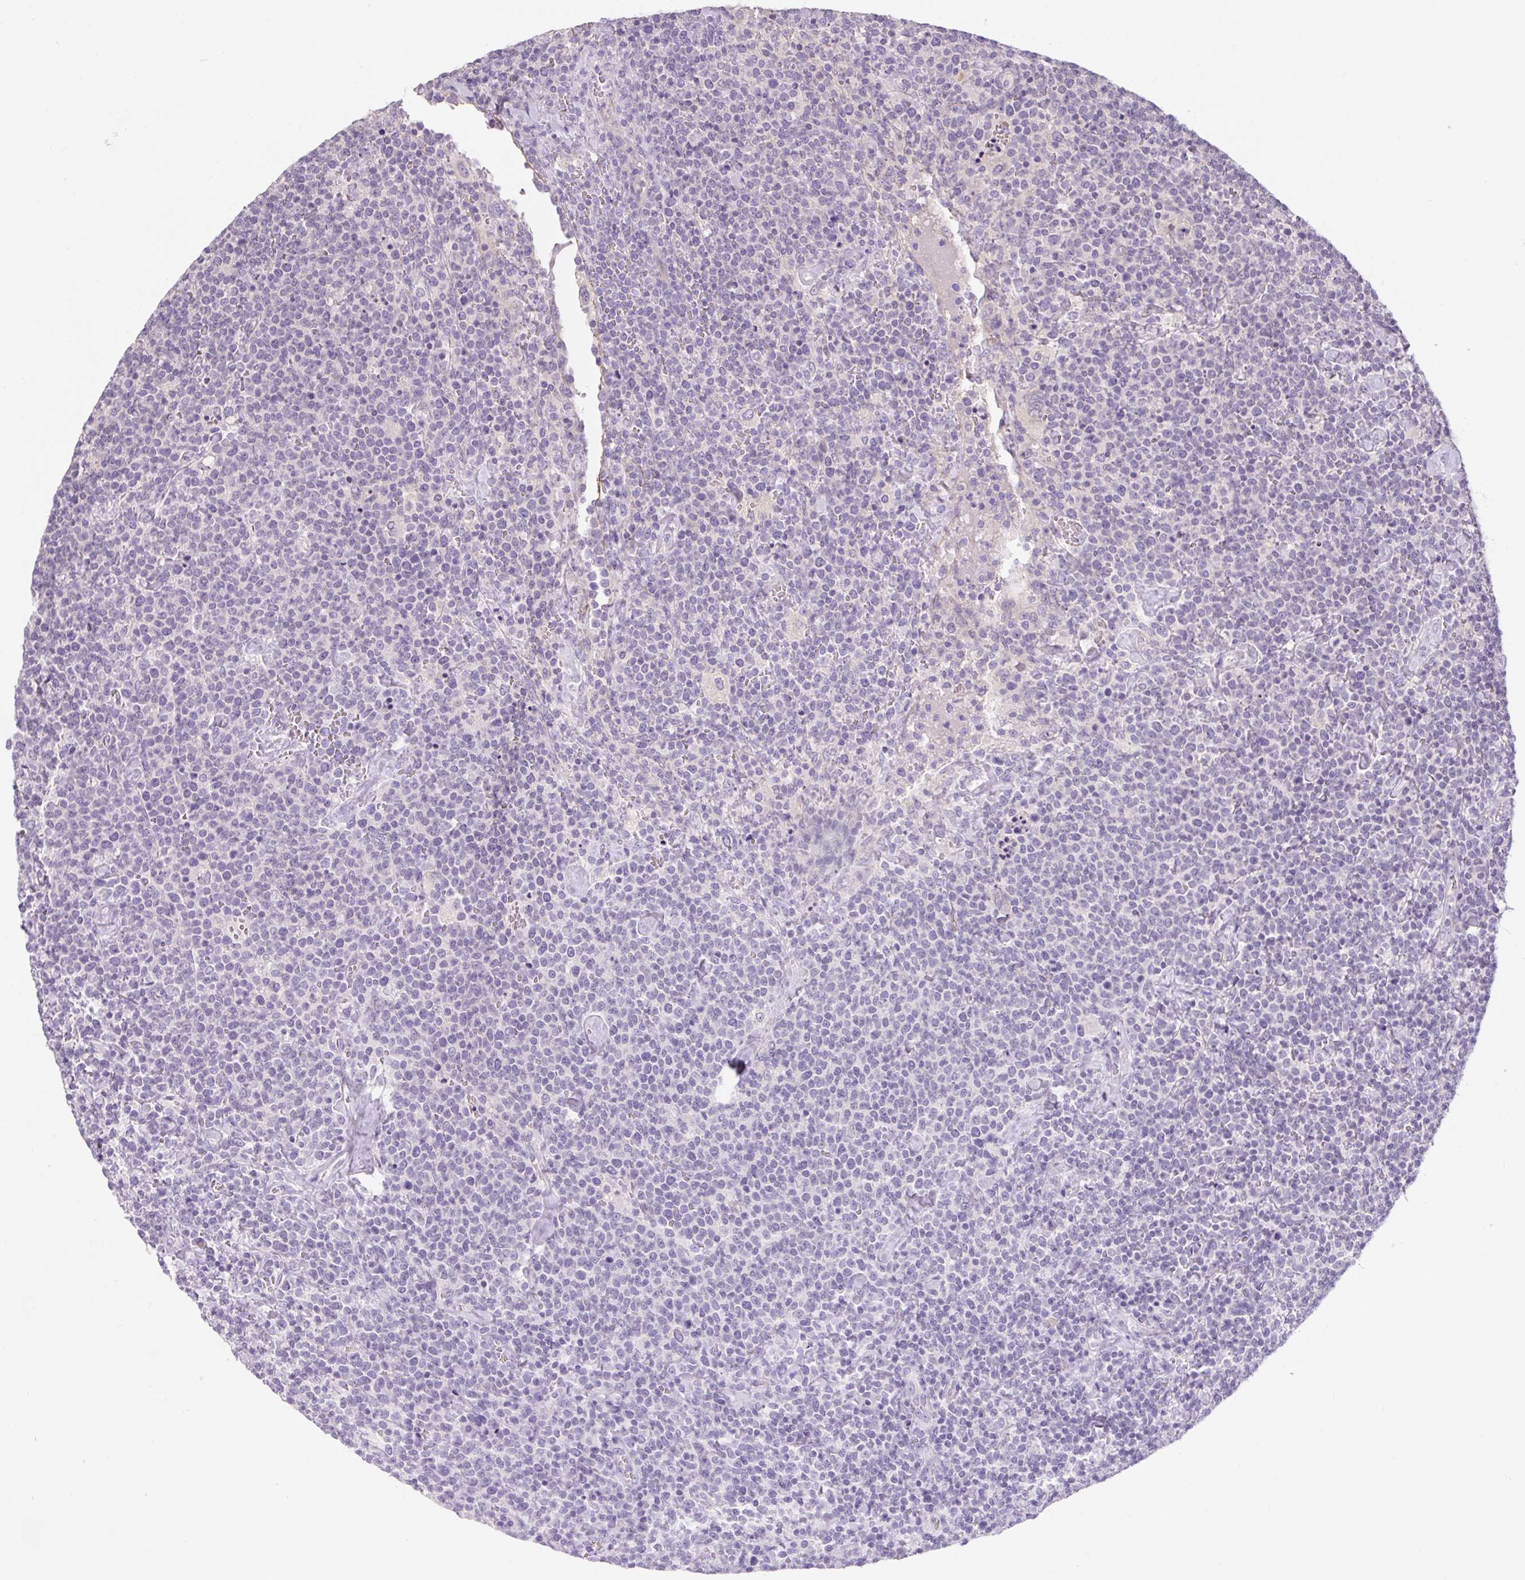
{"staining": {"intensity": "negative", "quantity": "none", "location": "none"}, "tissue": "lymphoma", "cell_type": "Tumor cells", "image_type": "cancer", "snomed": [{"axis": "morphology", "description": "Malignant lymphoma, non-Hodgkin's type, High grade"}, {"axis": "topography", "description": "Lymph node"}], "caption": "This photomicrograph is of malignant lymphoma, non-Hodgkin's type (high-grade) stained with immunohistochemistry (IHC) to label a protein in brown with the nuclei are counter-stained blue. There is no positivity in tumor cells. The staining was performed using DAB (3,3'-diaminobenzidine) to visualize the protein expression in brown, while the nuclei were stained in blue with hematoxylin (Magnification: 20x).", "gene": "UBL3", "patient": {"sex": "male", "age": 61}}